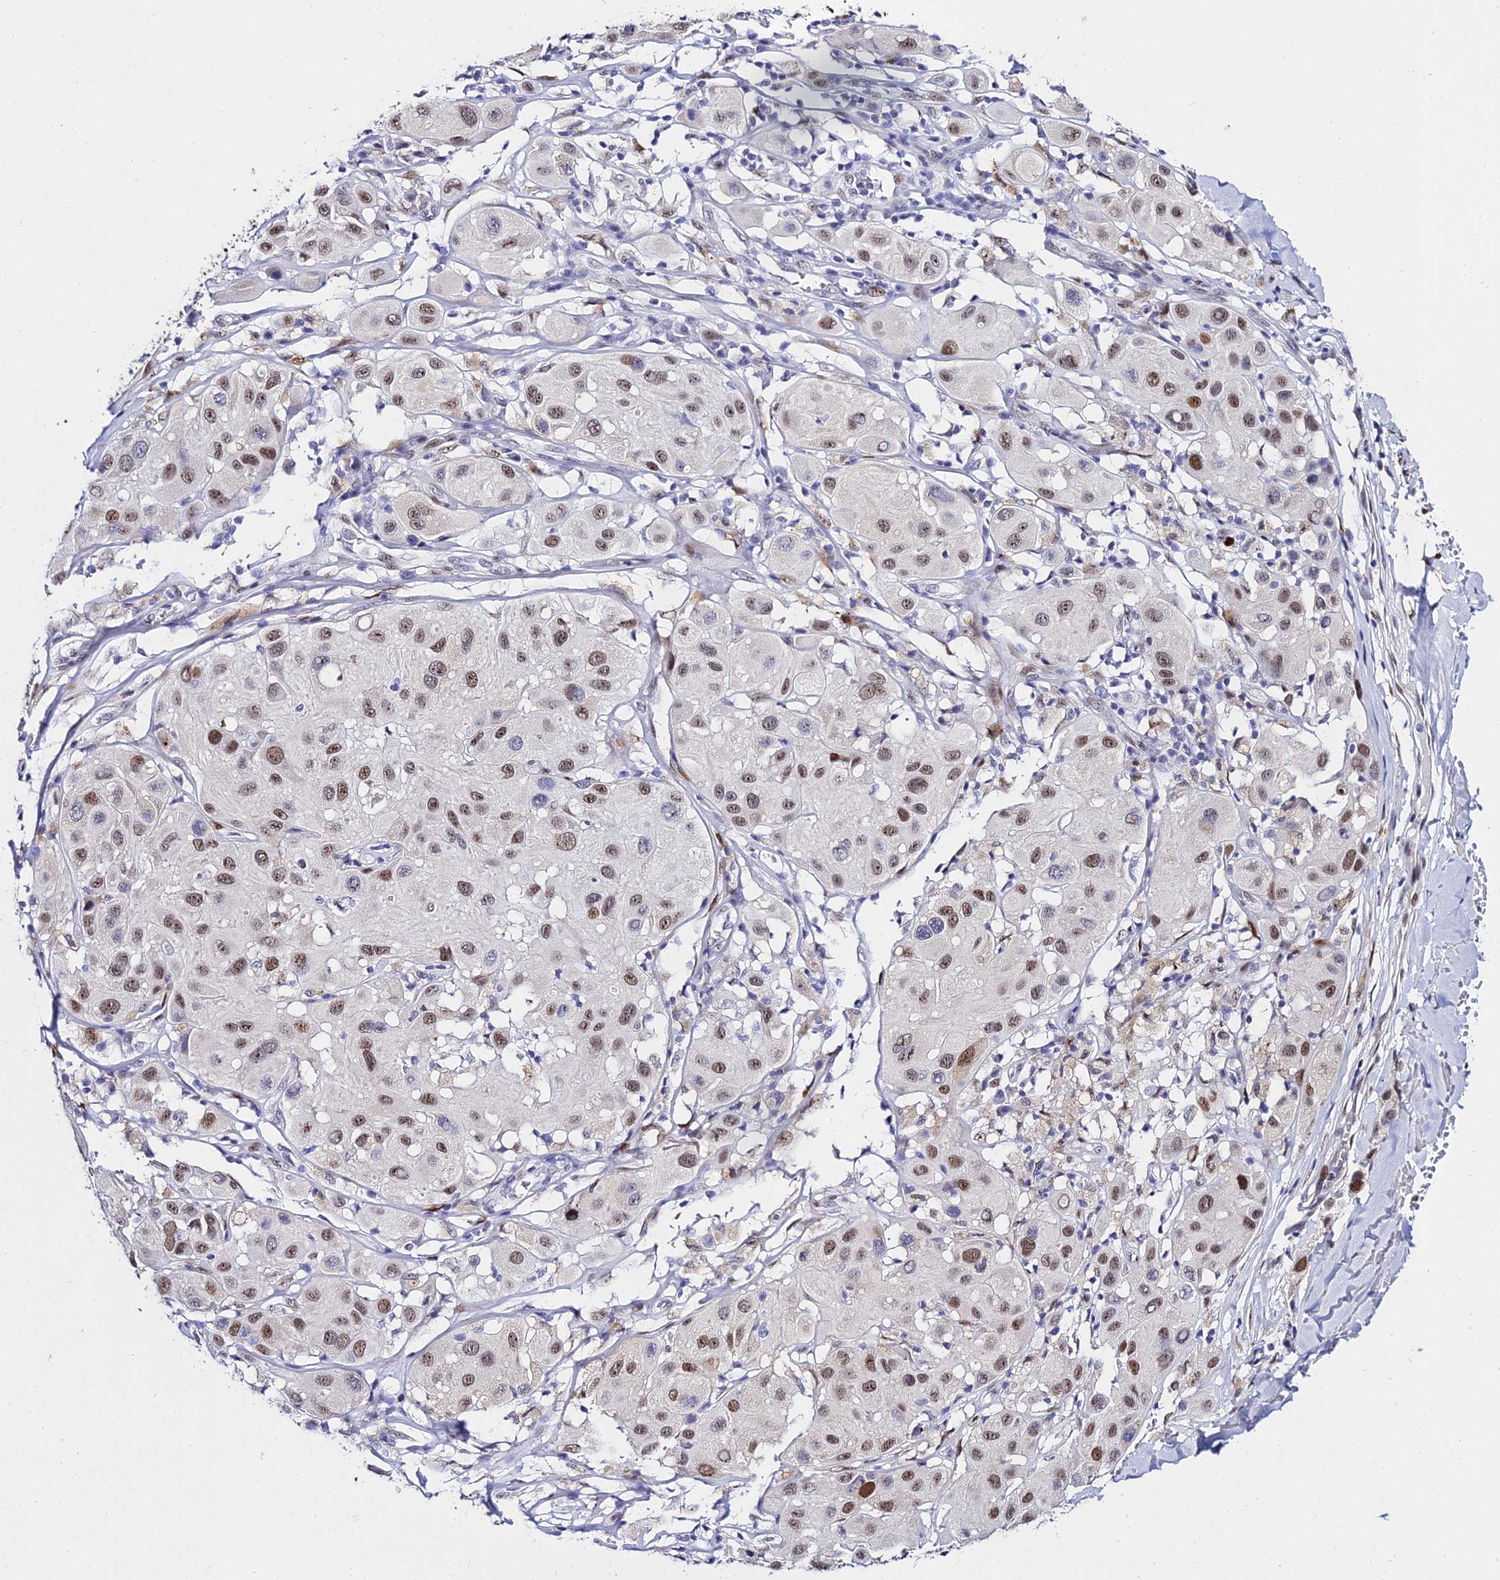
{"staining": {"intensity": "moderate", "quantity": ">75%", "location": "nuclear"}, "tissue": "melanoma", "cell_type": "Tumor cells", "image_type": "cancer", "snomed": [{"axis": "morphology", "description": "Malignant melanoma, Metastatic site"}, {"axis": "topography", "description": "Skin"}], "caption": "Protein analysis of malignant melanoma (metastatic site) tissue displays moderate nuclear expression in approximately >75% of tumor cells.", "gene": "POFUT2", "patient": {"sex": "male", "age": 41}}